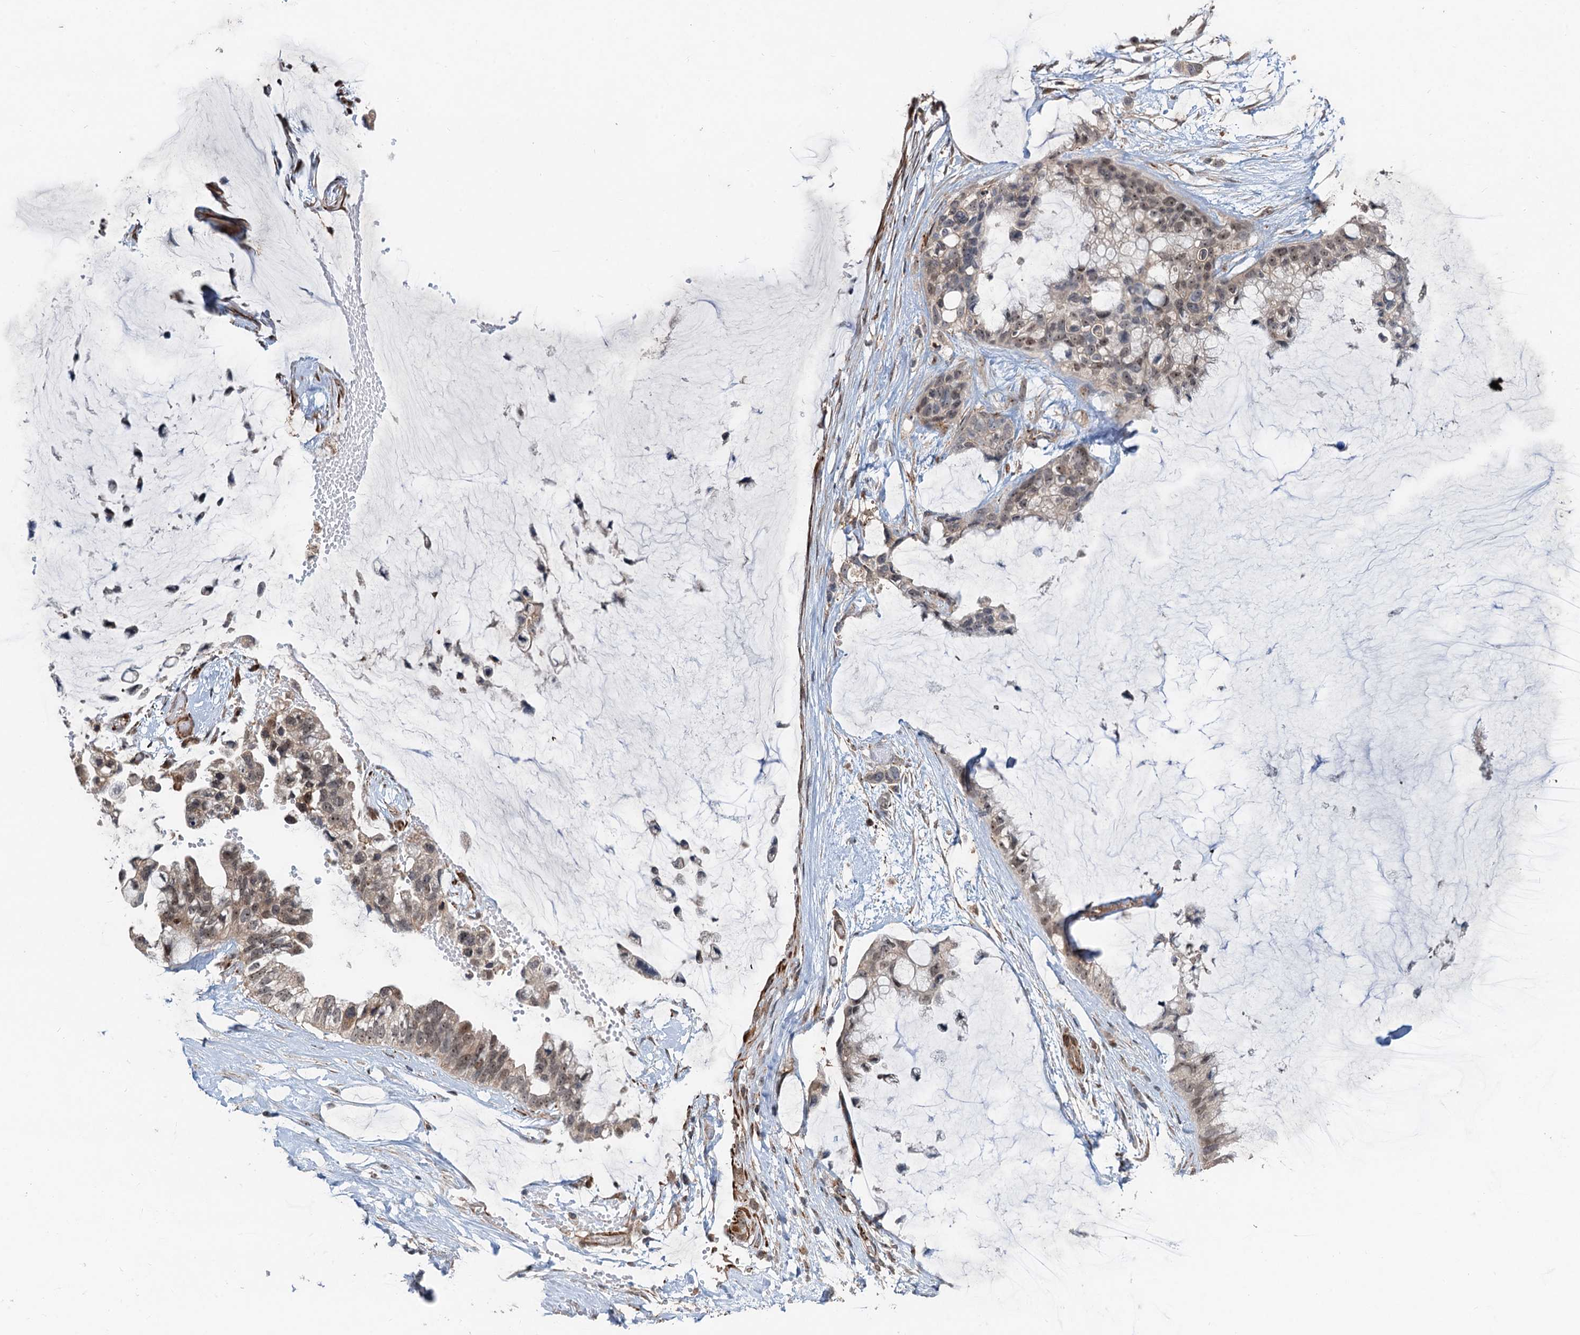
{"staining": {"intensity": "weak", "quantity": "25%-75%", "location": "nuclear"}, "tissue": "ovarian cancer", "cell_type": "Tumor cells", "image_type": "cancer", "snomed": [{"axis": "morphology", "description": "Cystadenocarcinoma, mucinous, NOS"}, {"axis": "topography", "description": "Ovary"}], "caption": "This is an image of immunohistochemistry (IHC) staining of mucinous cystadenocarcinoma (ovarian), which shows weak positivity in the nuclear of tumor cells.", "gene": "TMA16", "patient": {"sex": "female", "age": 39}}